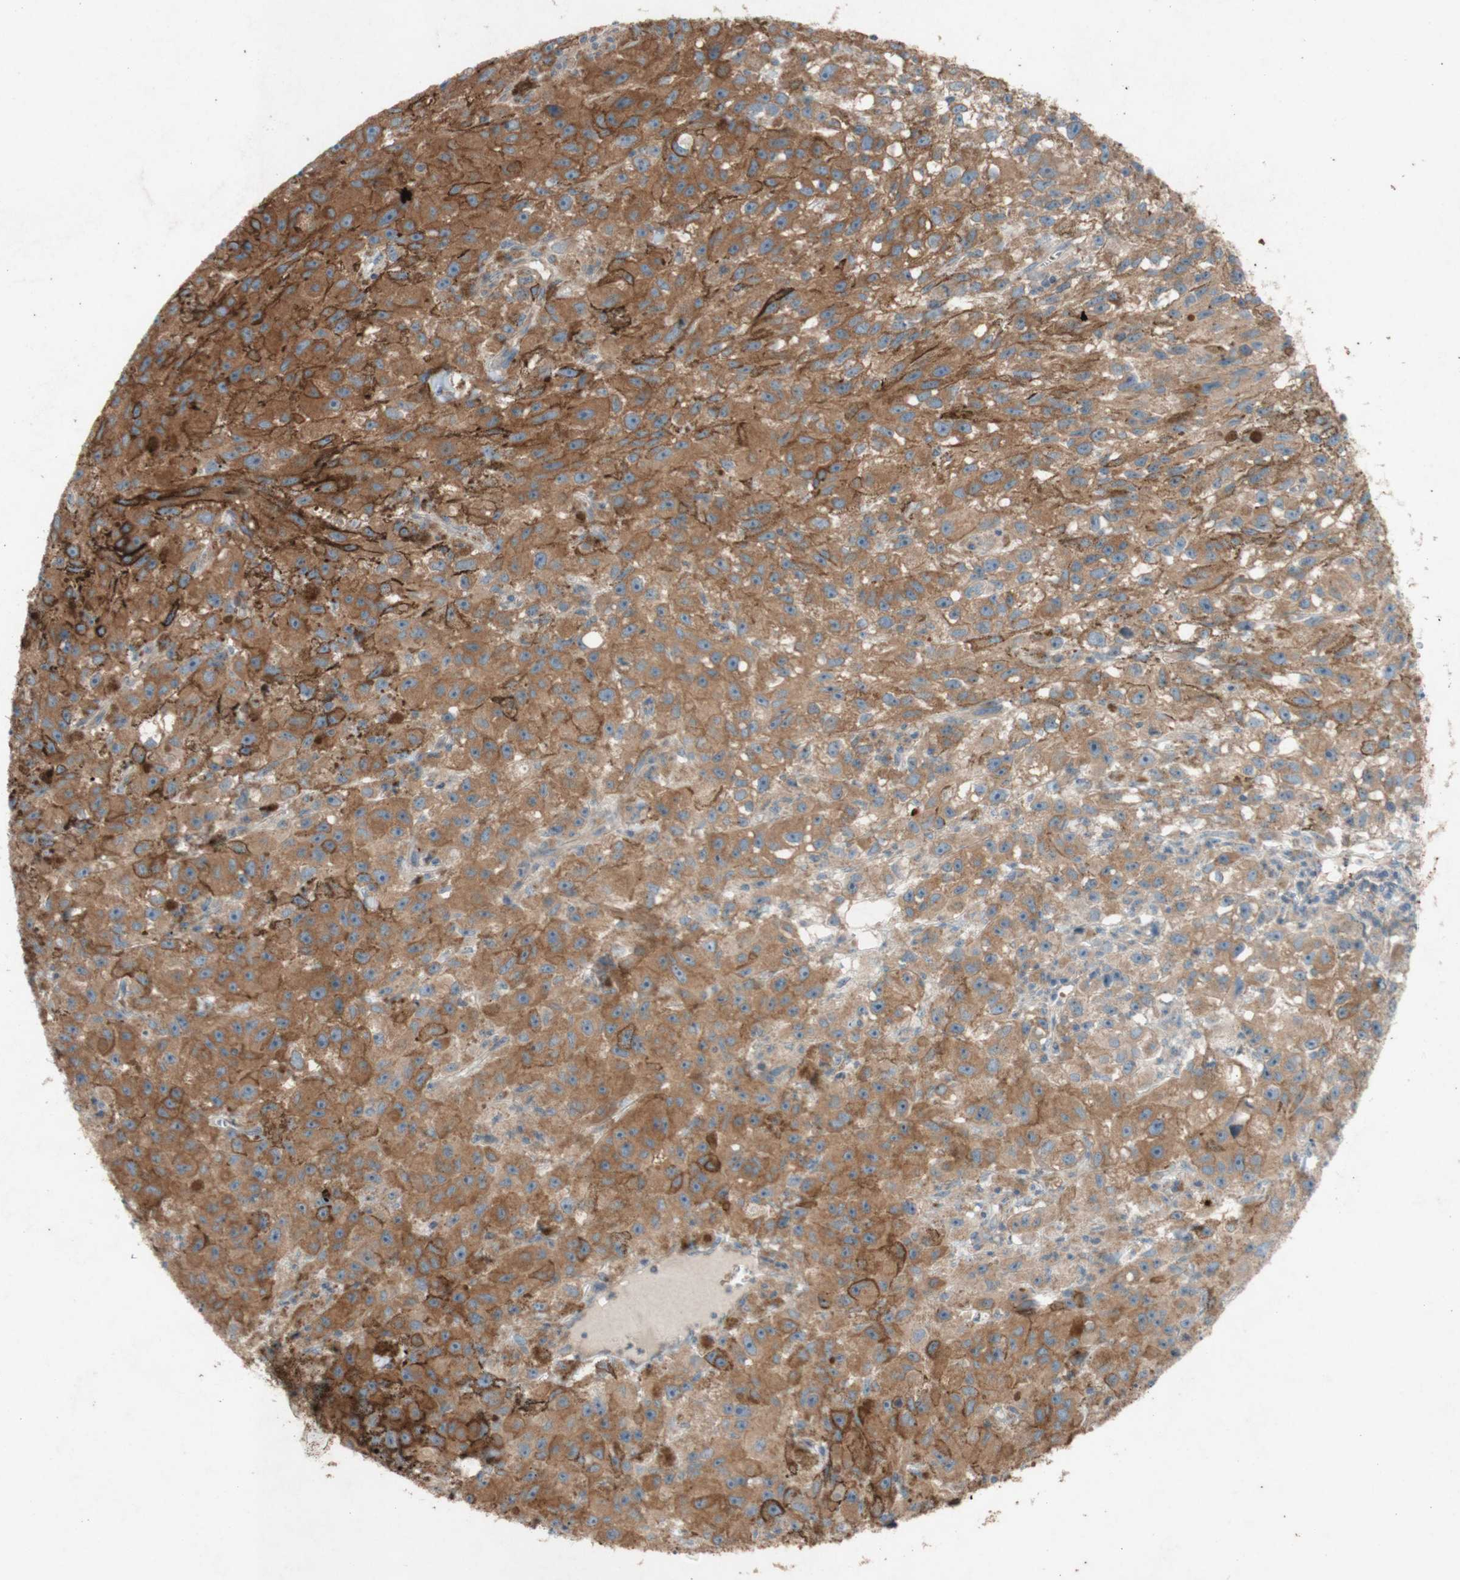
{"staining": {"intensity": "moderate", "quantity": ">75%", "location": "cytoplasmic/membranous"}, "tissue": "melanoma", "cell_type": "Tumor cells", "image_type": "cancer", "snomed": [{"axis": "morphology", "description": "Malignant melanoma, NOS"}, {"axis": "topography", "description": "Skin"}], "caption": "Melanoma was stained to show a protein in brown. There is medium levels of moderate cytoplasmic/membranous positivity in approximately >75% of tumor cells.", "gene": "TST", "patient": {"sex": "female", "age": 104}}